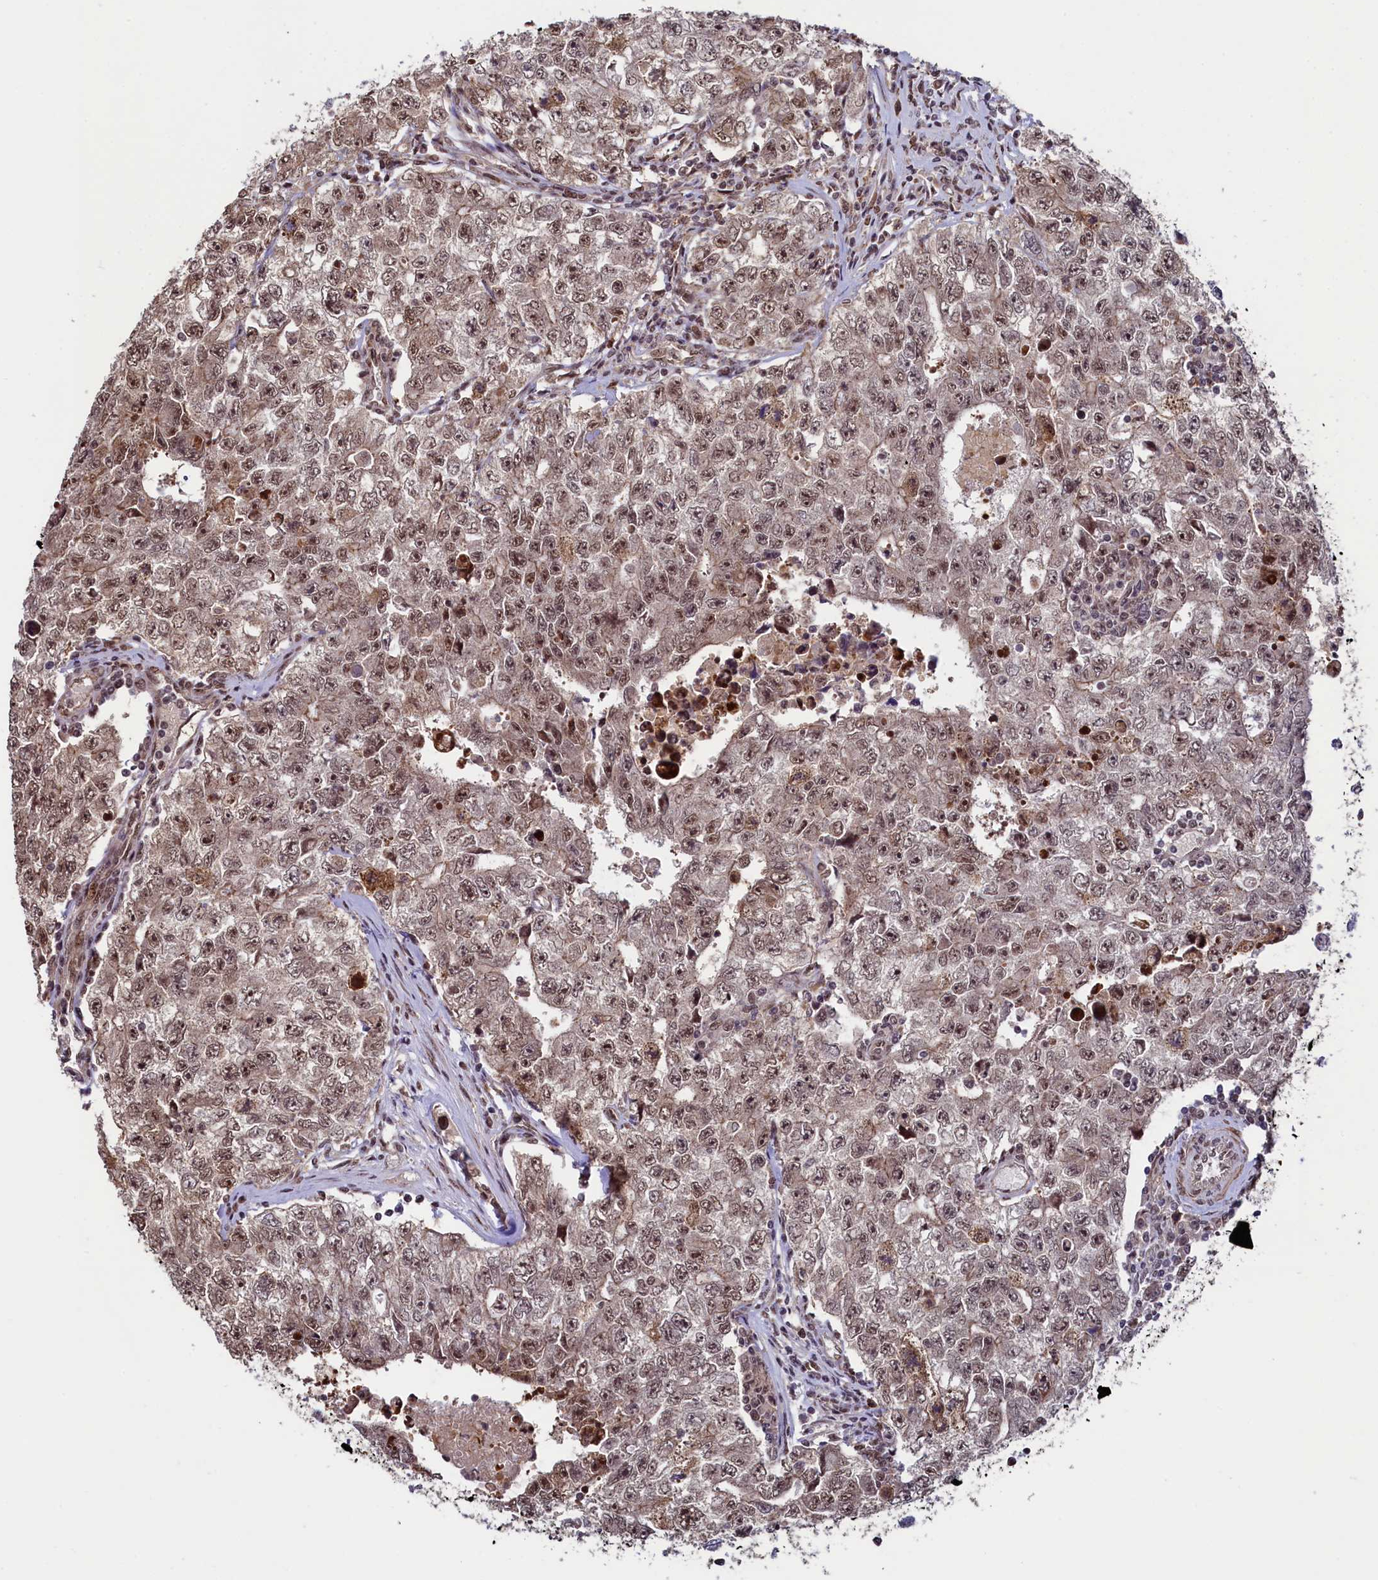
{"staining": {"intensity": "moderate", "quantity": ">75%", "location": "nuclear"}, "tissue": "testis cancer", "cell_type": "Tumor cells", "image_type": "cancer", "snomed": [{"axis": "morphology", "description": "Carcinoma, Embryonal, NOS"}, {"axis": "topography", "description": "Testis"}], "caption": "IHC image of neoplastic tissue: testis embryonal carcinoma stained using IHC exhibits medium levels of moderate protein expression localized specifically in the nuclear of tumor cells, appearing as a nuclear brown color.", "gene": "LEO1", "patient": {"sex": "male", "age": 17}}